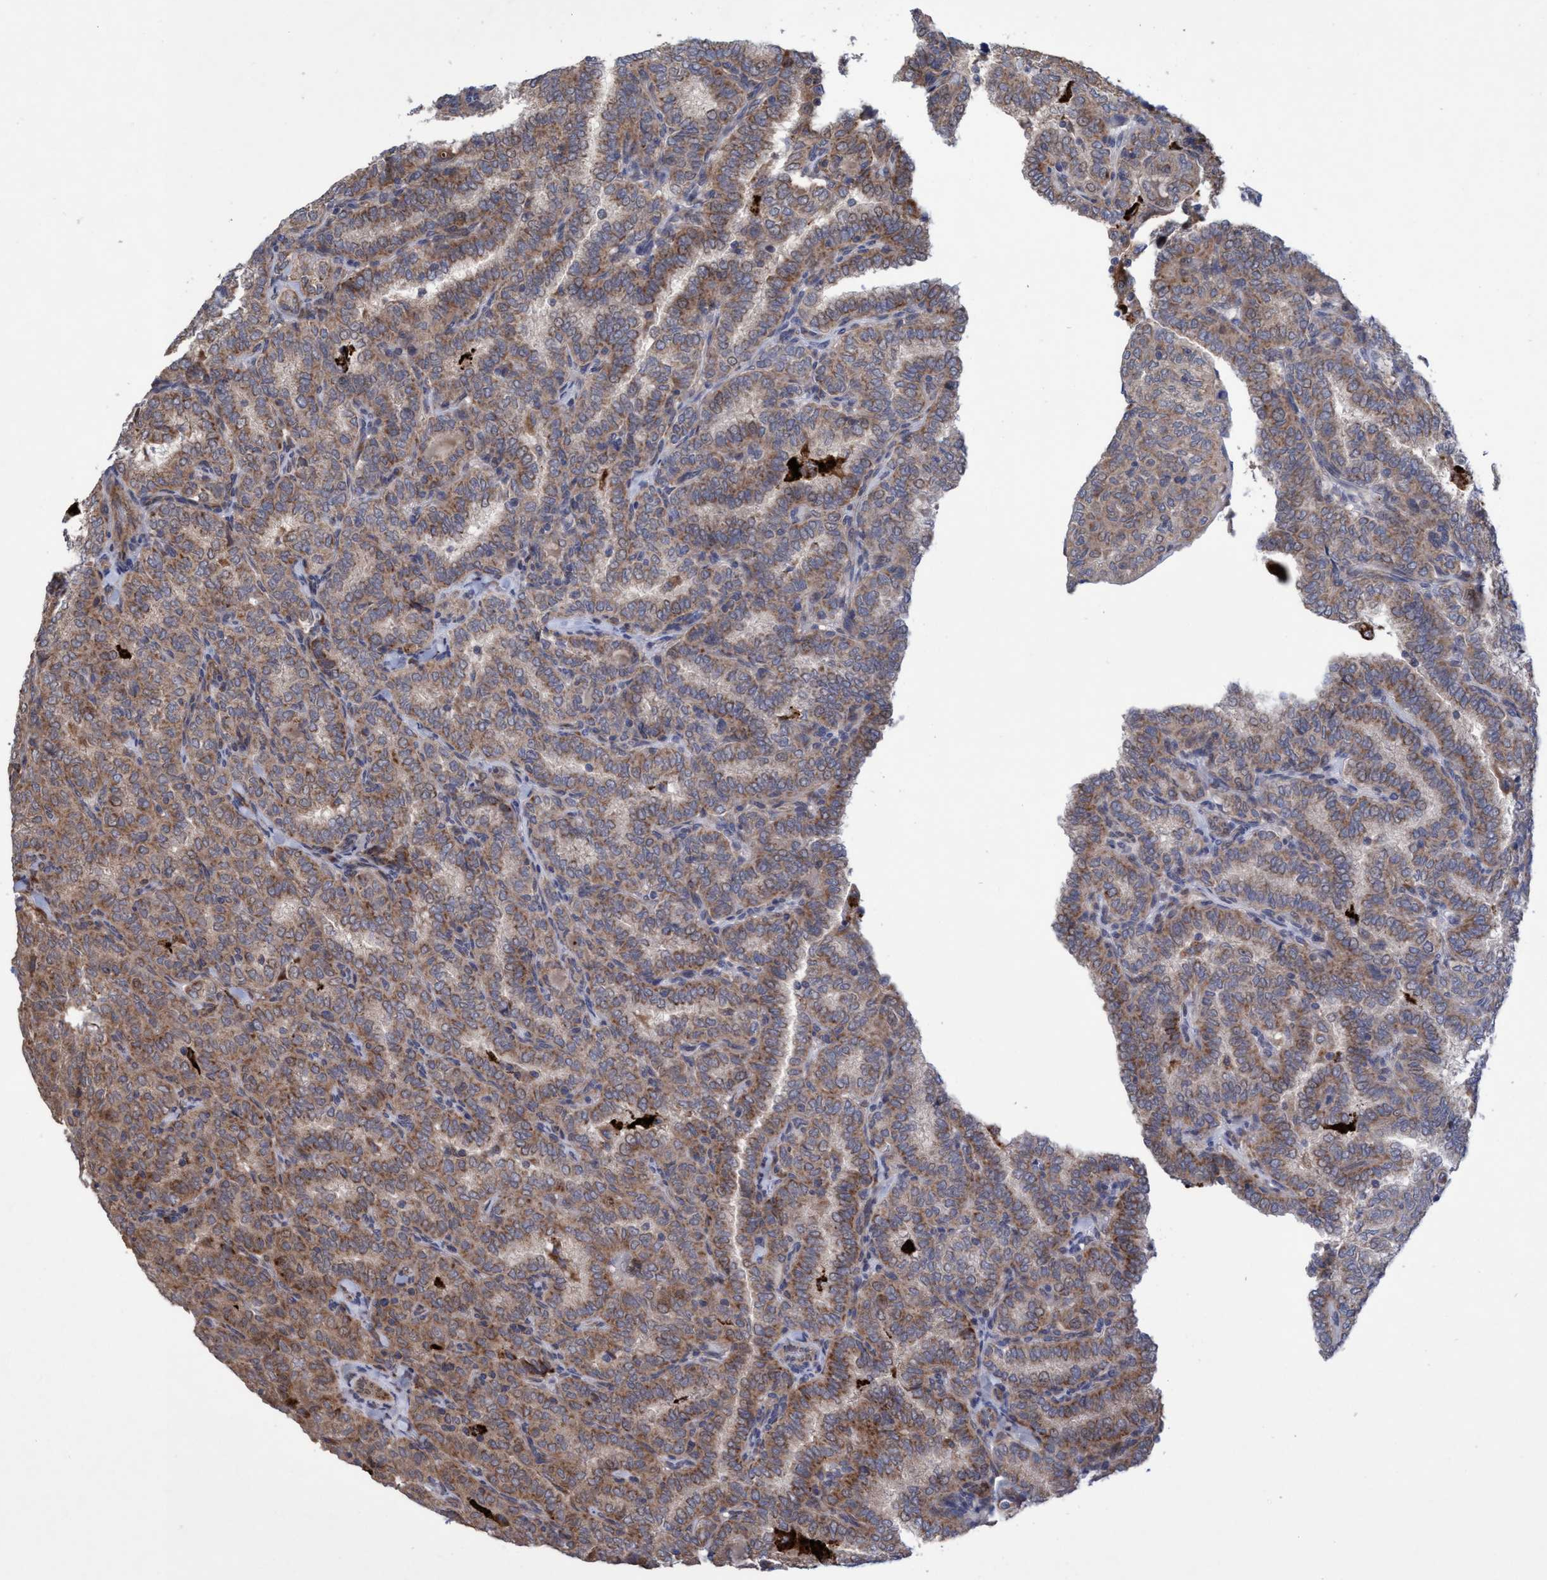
{"staining": {"intensity": "moderate", "quantity": ">75%", "location": "cytoplasmic/membranous"}, "tissue": "thyroid cancer", "cell_type": "Tumor cells", "image_type": "cancer", "snomed": [{"axis": "morphology", "description": "Papillary adenocarcinoma, NOS"}, {"axis": "topography", "description": "Thyroid gland"}], "caption": "This photomicrograph displays immunohistochemistry (IHC) staining of thyroid cancer (papillary adenocarcinoma), with medium moderate cytoplasmic/membranous staining in about >75% of tumor cells.", "gene": "P2RY14", "patient": {"sex": "female", "age": 30}}